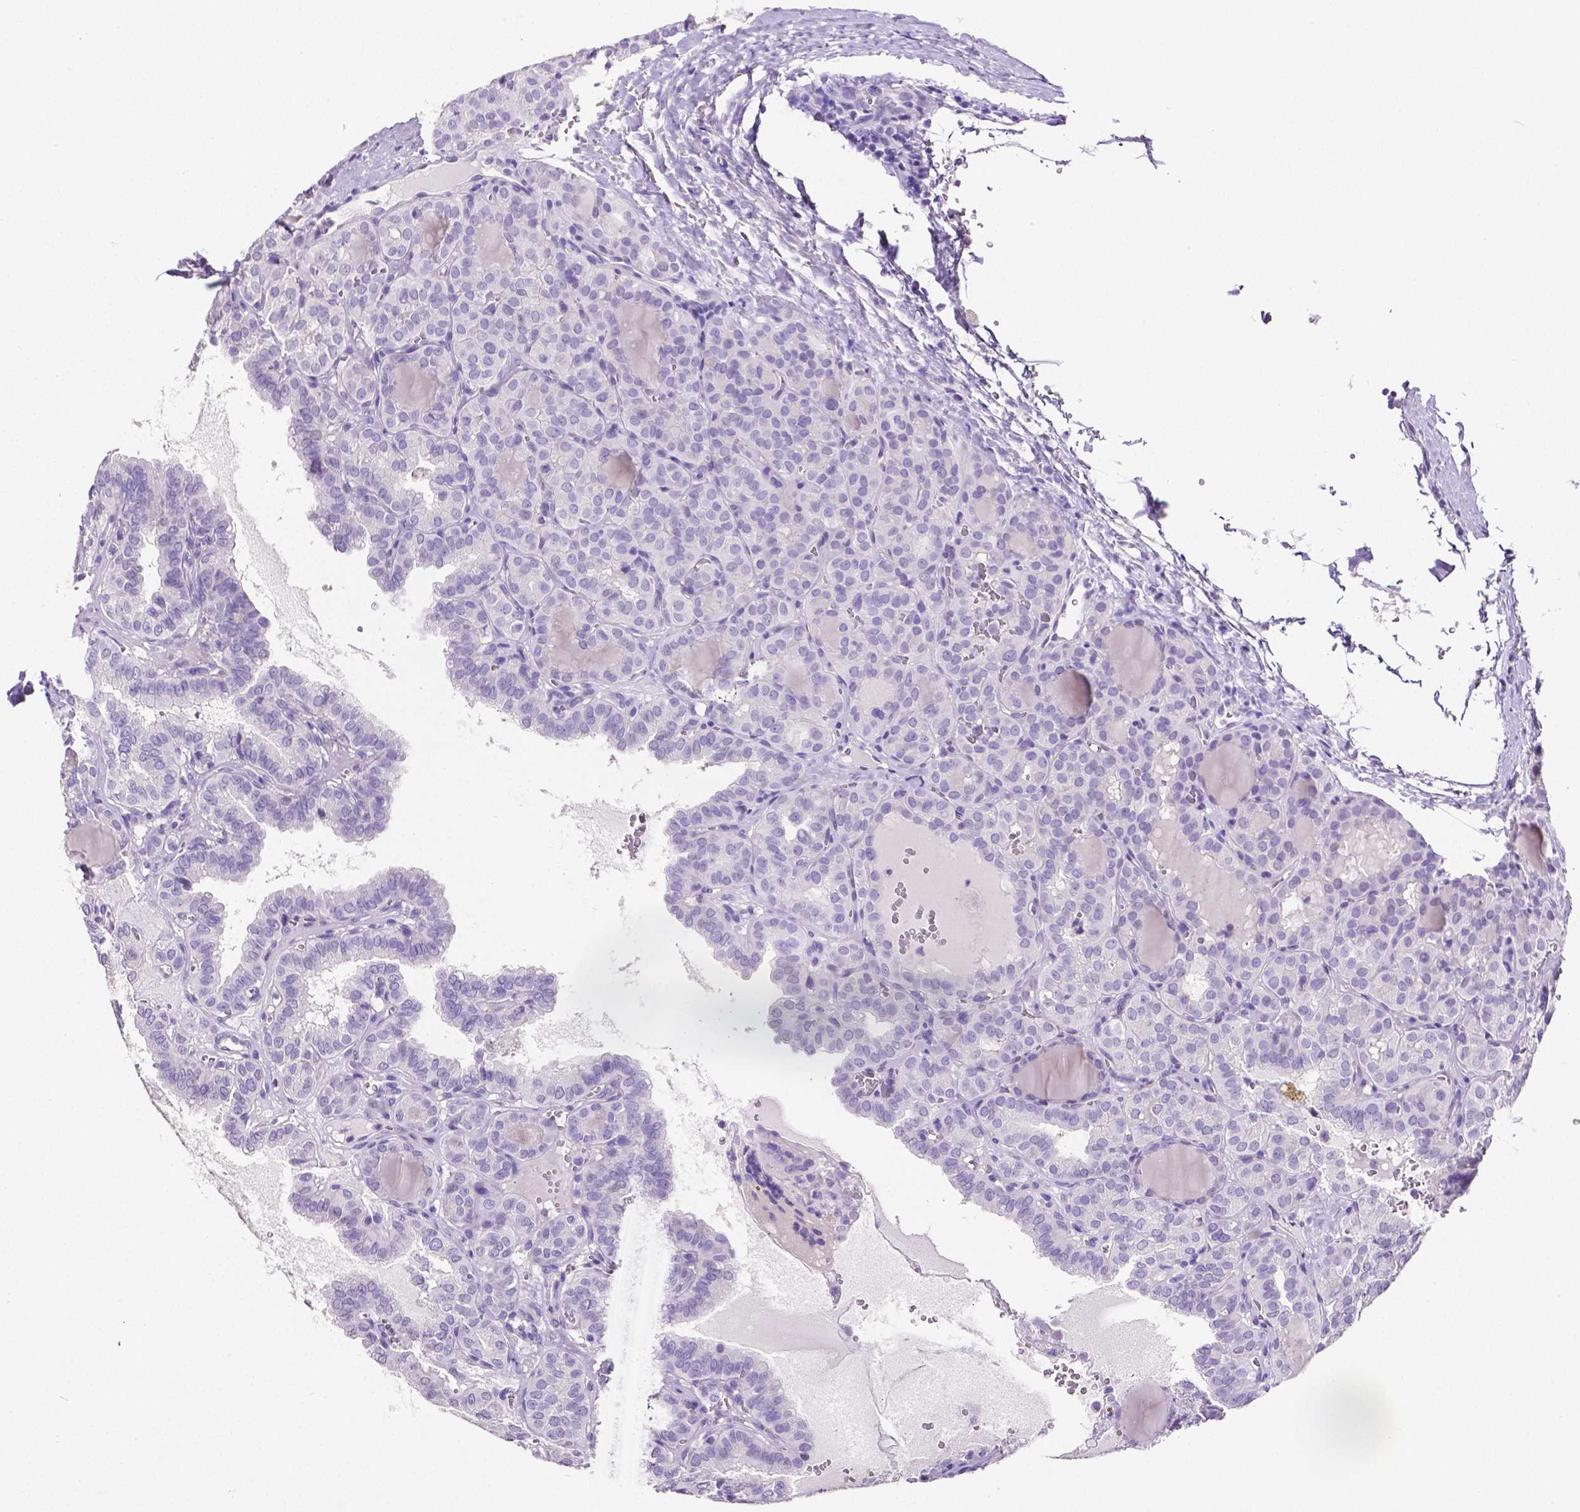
{"staining": {"intensity": "negative", "quantity": "none", "location": "none"}, "tissue": "thyroid cancer", "cell_type": "Tumor cells", "image_type": "cancer", "snomed": [{"axis": "morphology", "description": "Papillary adenocarcinoma, NOS"}, {"axis": "topography", "description": "Thyroid gland"}], "caption": "Immunohistochemistry of human thyroid cancer reveals no positivity in tumor cells.", "gene": "SLC22A2", "patient": {"sex": "female", "age": 41}}